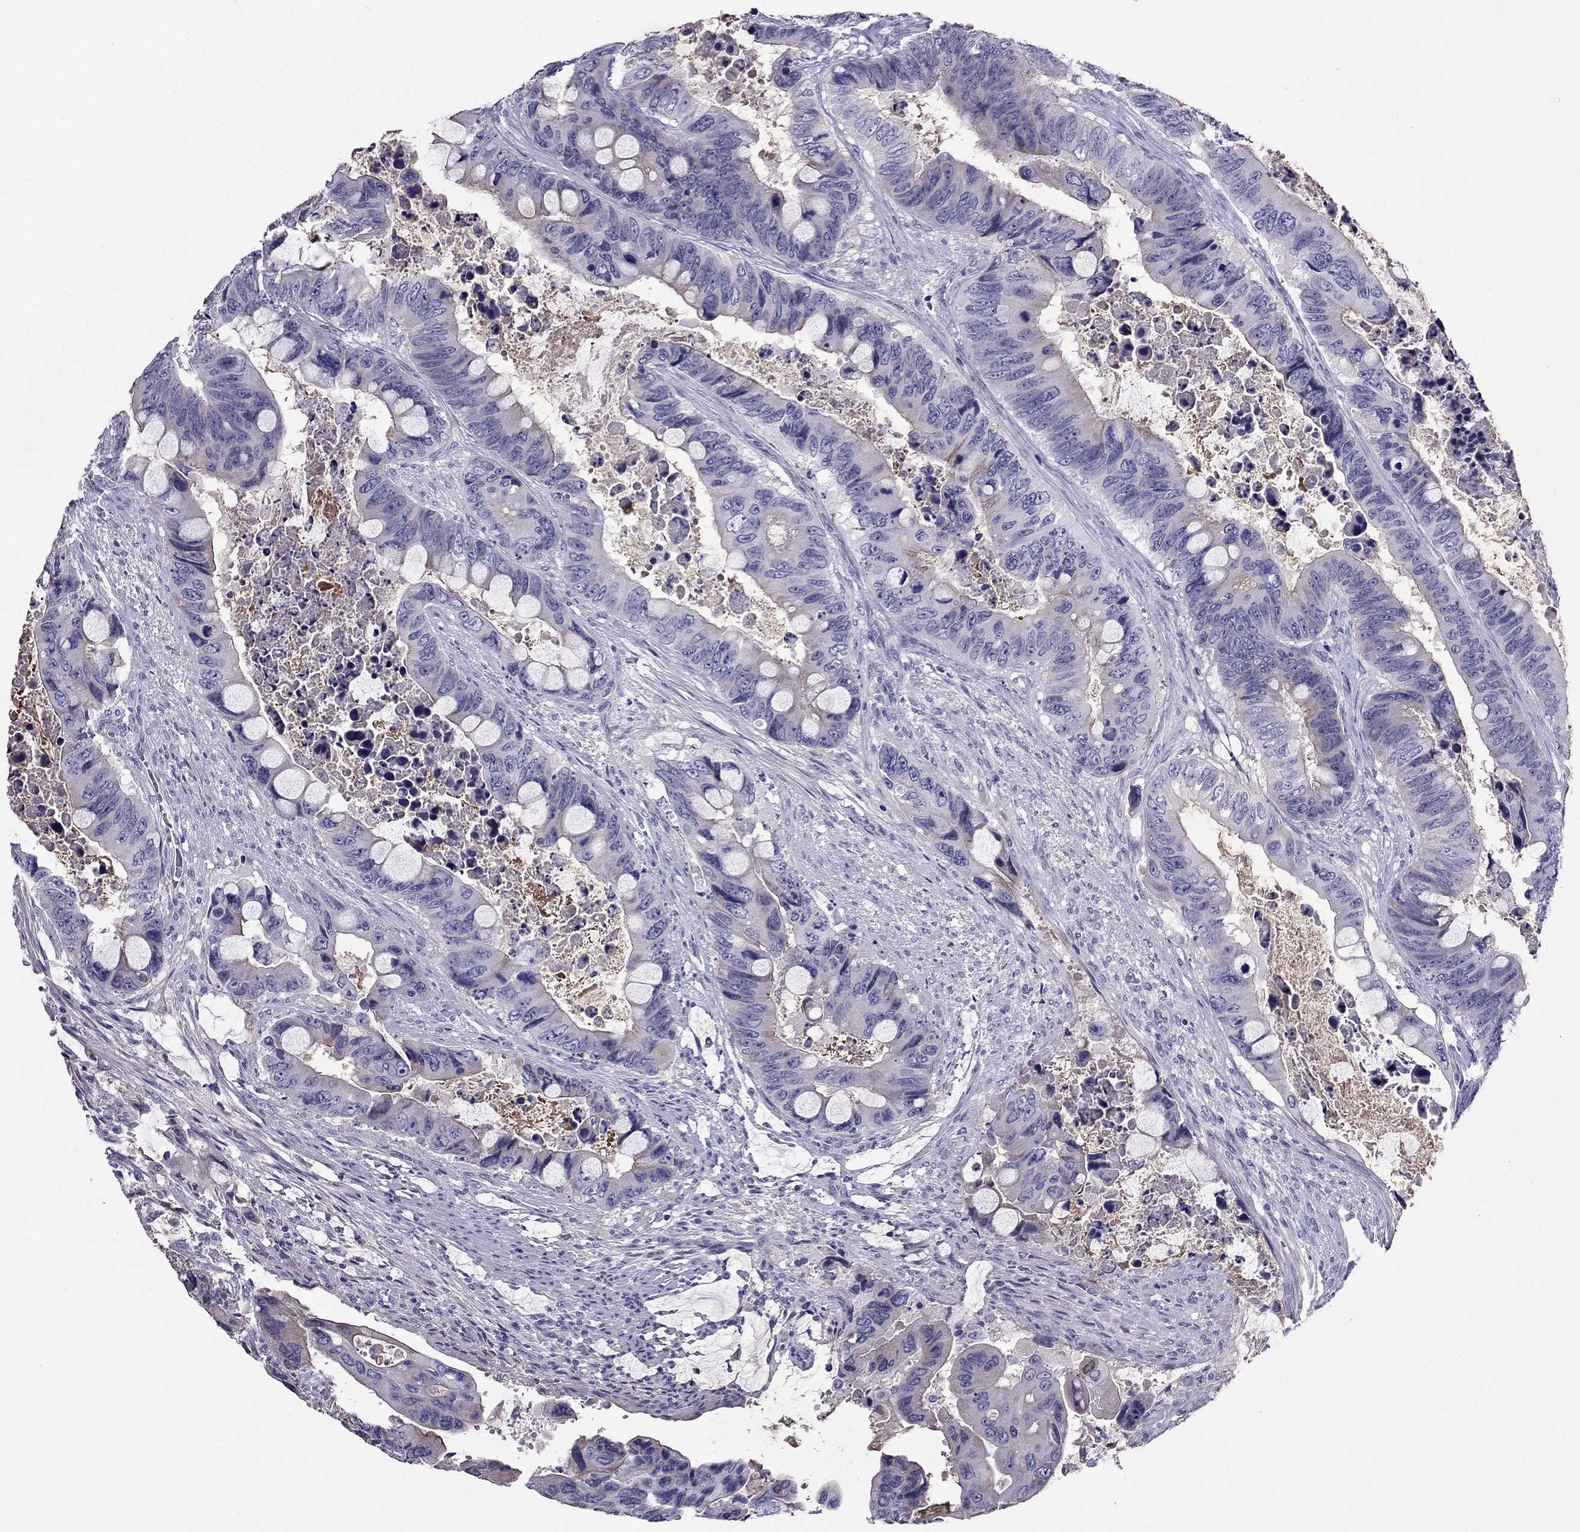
{"staining": {"intensity": "negative", "quantity": "none", "location": "none"}, "tissue": "colorectal cancer", "cell_type": "Tumor cells", "image_type": "cancer", "snomed": [{"axis": "morphology", "description": "Adenocarcinoma, NOS"}, {"axis": "topography", "description": "Rectum"}], "caption": "The histopathology image shows no staining of tumor cells in colorectal cancer (adenocarcinoma). The staining was performed using DAB (3,3'-diaminobenzidine) to visualize the protein expression in brown, while the nuclei were stained in blue with hematoxylin (Magnification: 20x).", "gene": "TBC1D21", "patient": {"sex": "male", "age": 63}}